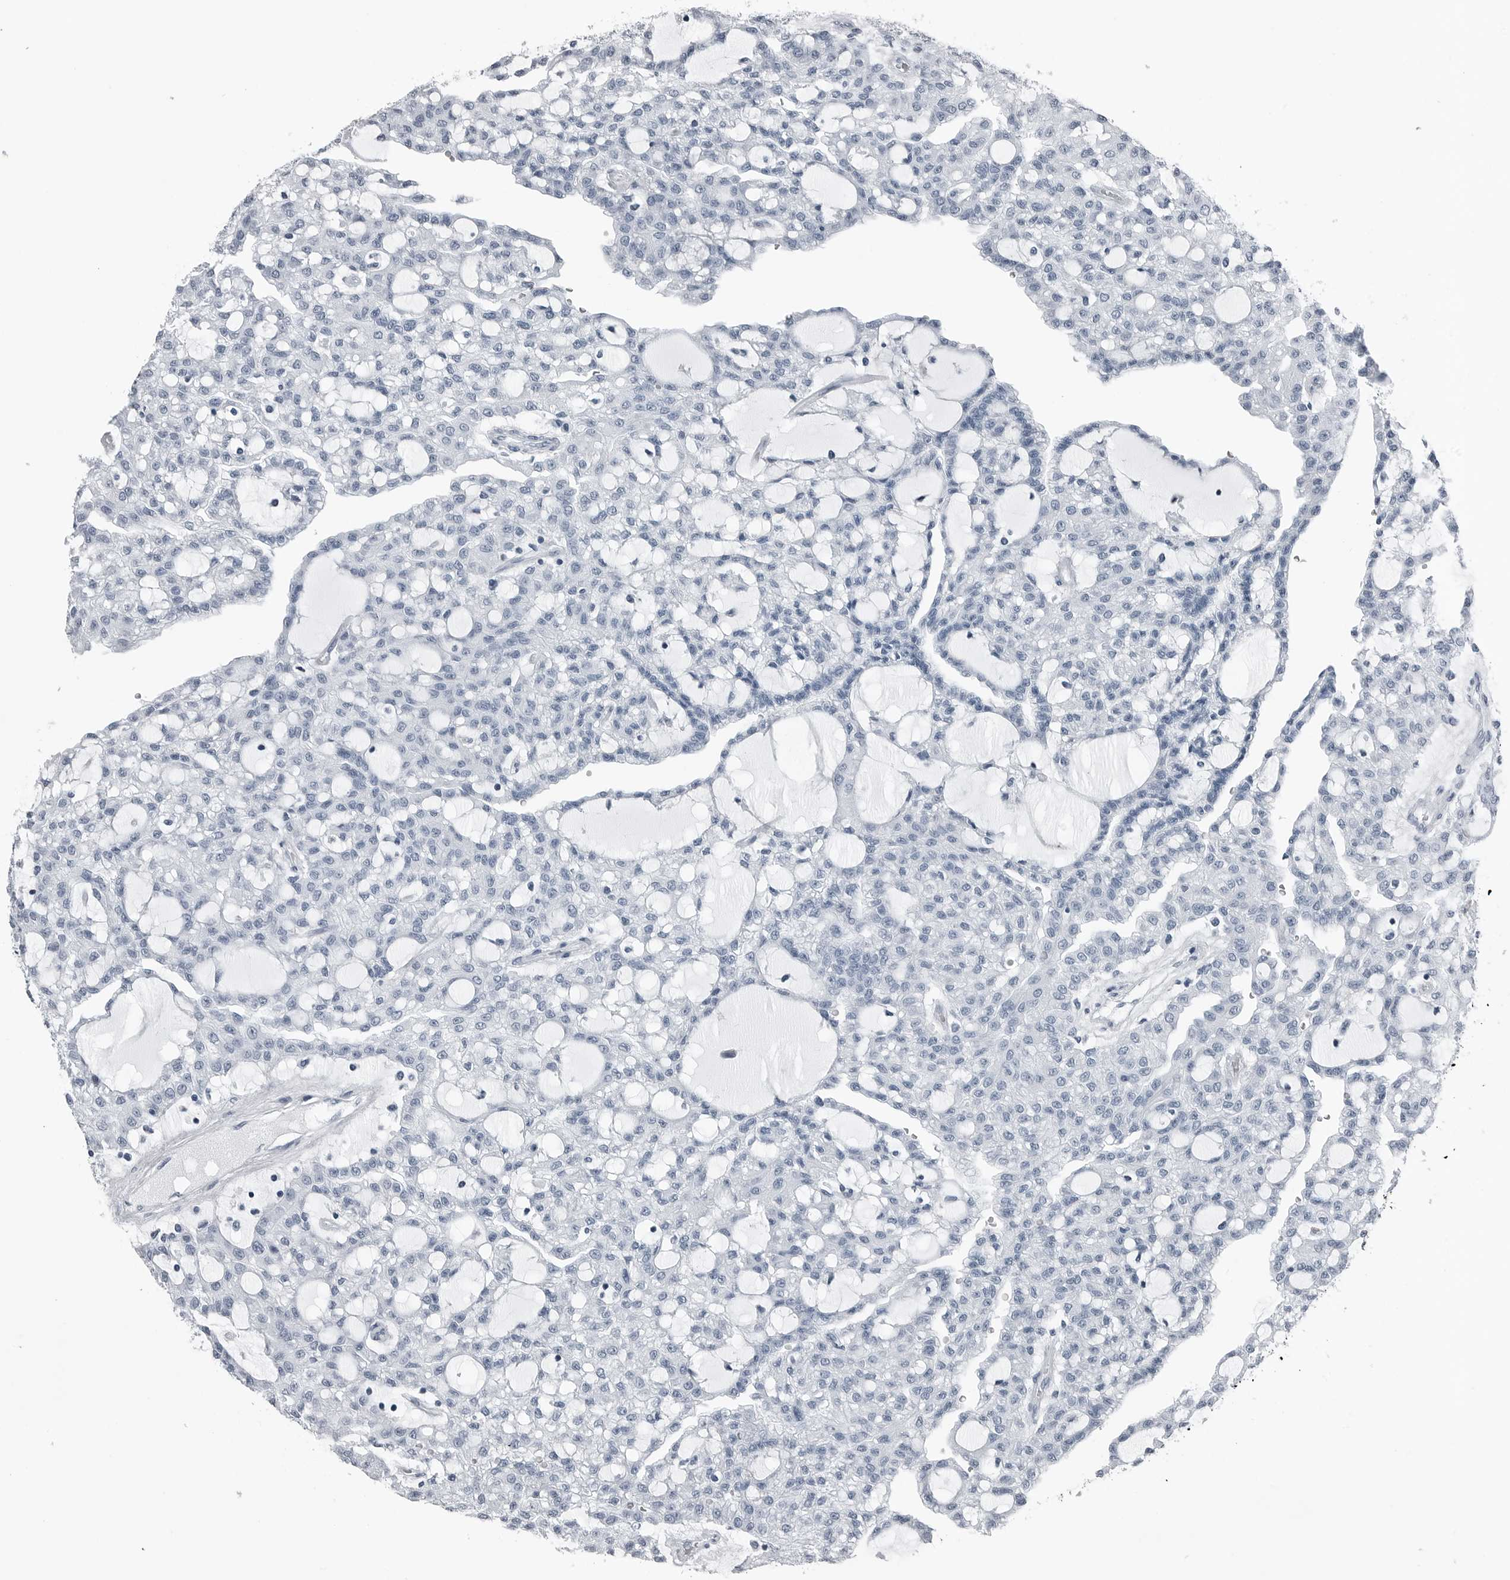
{"staining": {"intensity": "negative", "quantity": "none", "location": "none"}, "tissue": "renal cancer", "cell_type": "Tumor cells", "image_type": "cancer", "snomed": [{"axis": "morphology", "description": "Adenocarcinoma, NOS"}, {"axis": "topography", "description": "Kidney"}], "caption": "A micrograph of human renal adenocarcinoma is negative for staining in tumor cells.", "gene": "SPINK1", "patient": {"sex": "male", "age": 63}}